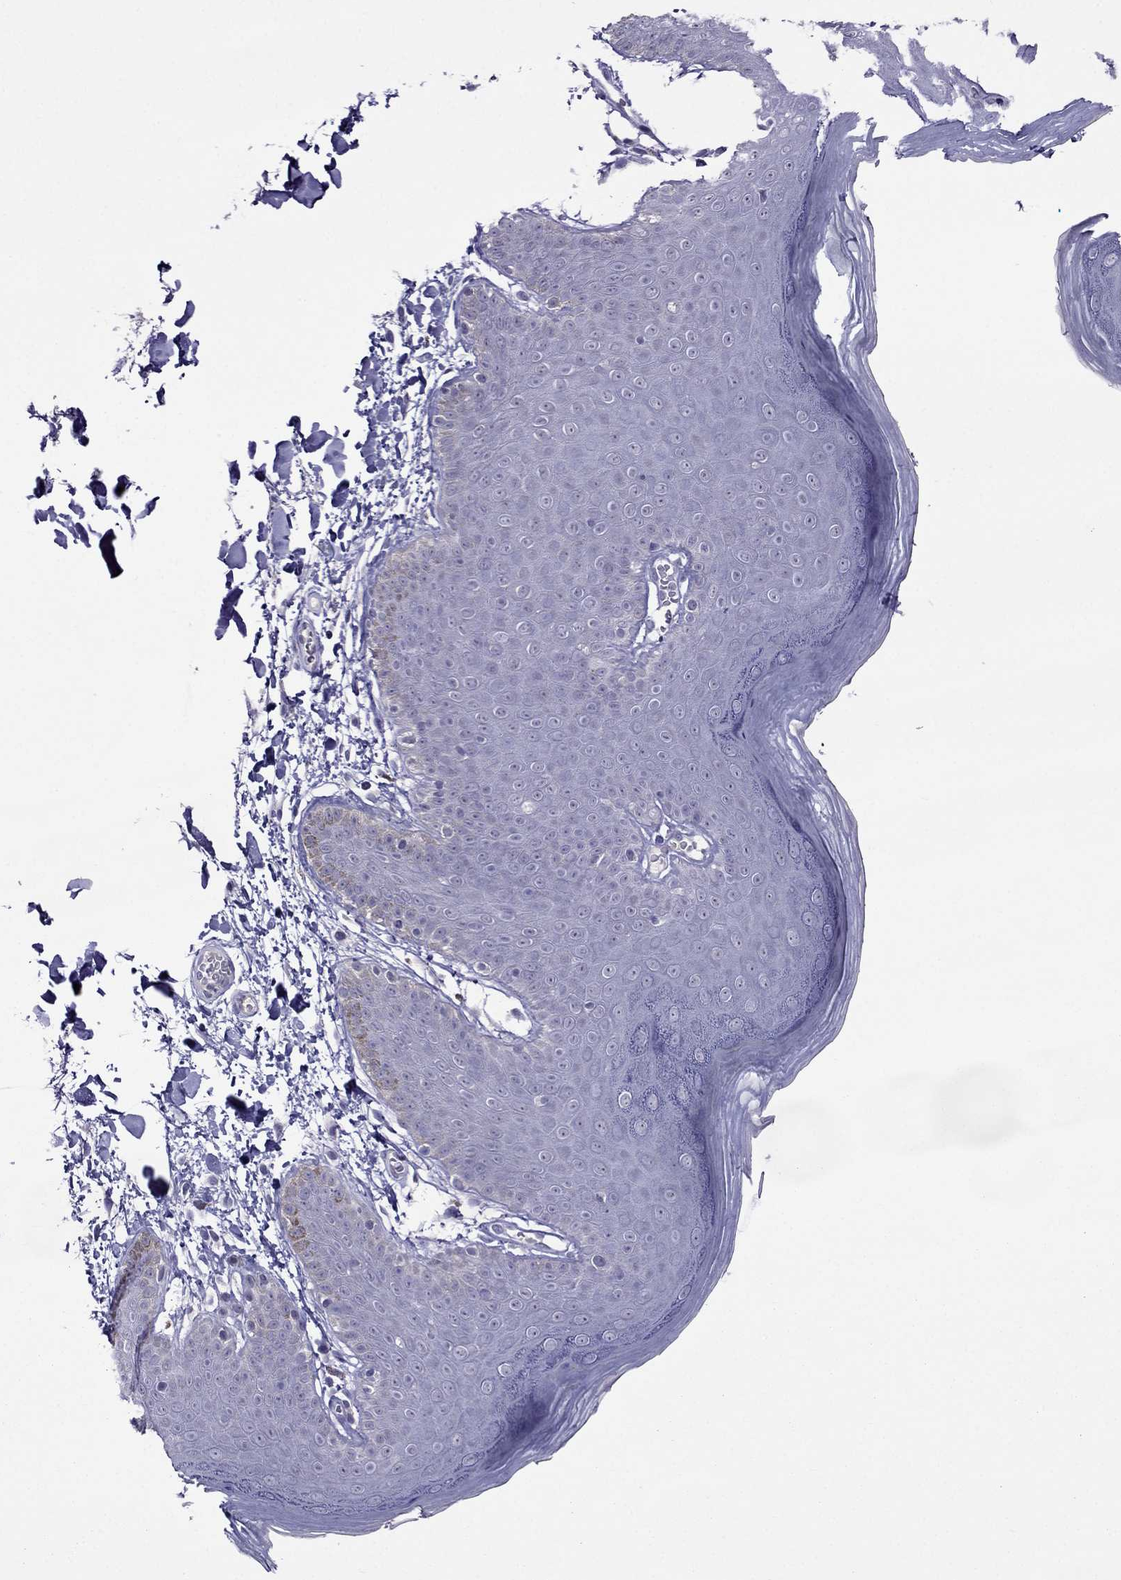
{"staining": {"intensity": "negative", "quantity": "none", "location": "none"}, "tissue": "skin", "cell_type": "Epidermal cells", "image_type": "normal", "snomed": [{"axis": "morphology", "description": "Normal tissue, NOS"}, {"axis": "topography", "description": "Anal"}], "caption": "The photomicrograph exhibits no significant staining in epidermal cells of skin. (Brightfield microscopy of DAB immunohistochemistry at high magnification).", "gene": "SPTBN4", "patient": {"sex": "male", "age": 53}}